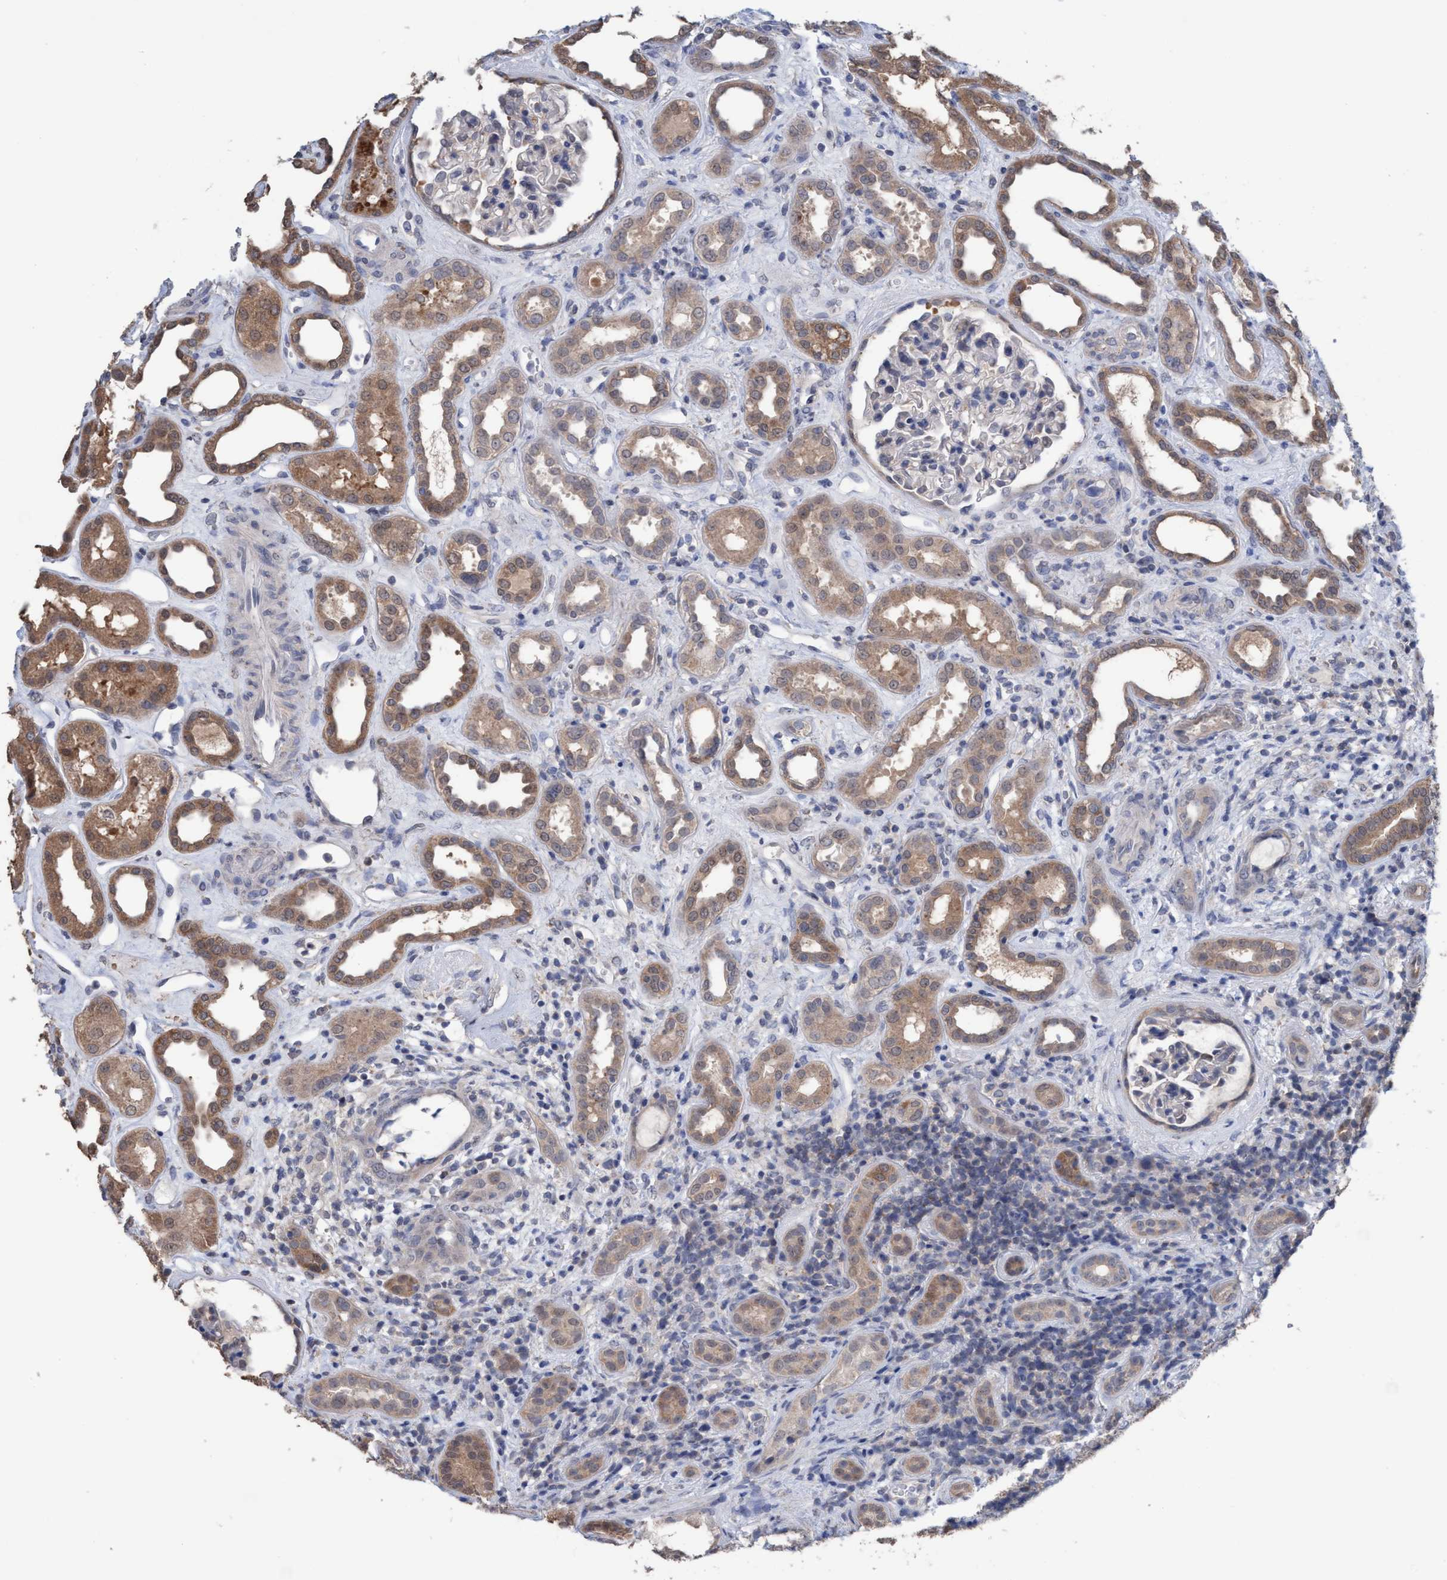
{"staining": {"intensity": "weak", "quantity": "<25%", "location": "cytoplasmic/membranous"}, "tissue": "kidney", "cell_type": "Cells in glomeruli", "image_type": "normal", "snomed": [{"axis": "morphology", "description": "Normal tissue, NOS"}, {"axis": "topography", "description": "Kidney"}], "caption": "A histopathology image of kidney stained for a protein displays no brown staining in cells in glomeruli.", "gene": "GLOD4", "patient": {"sex": "male", "age": 59}}